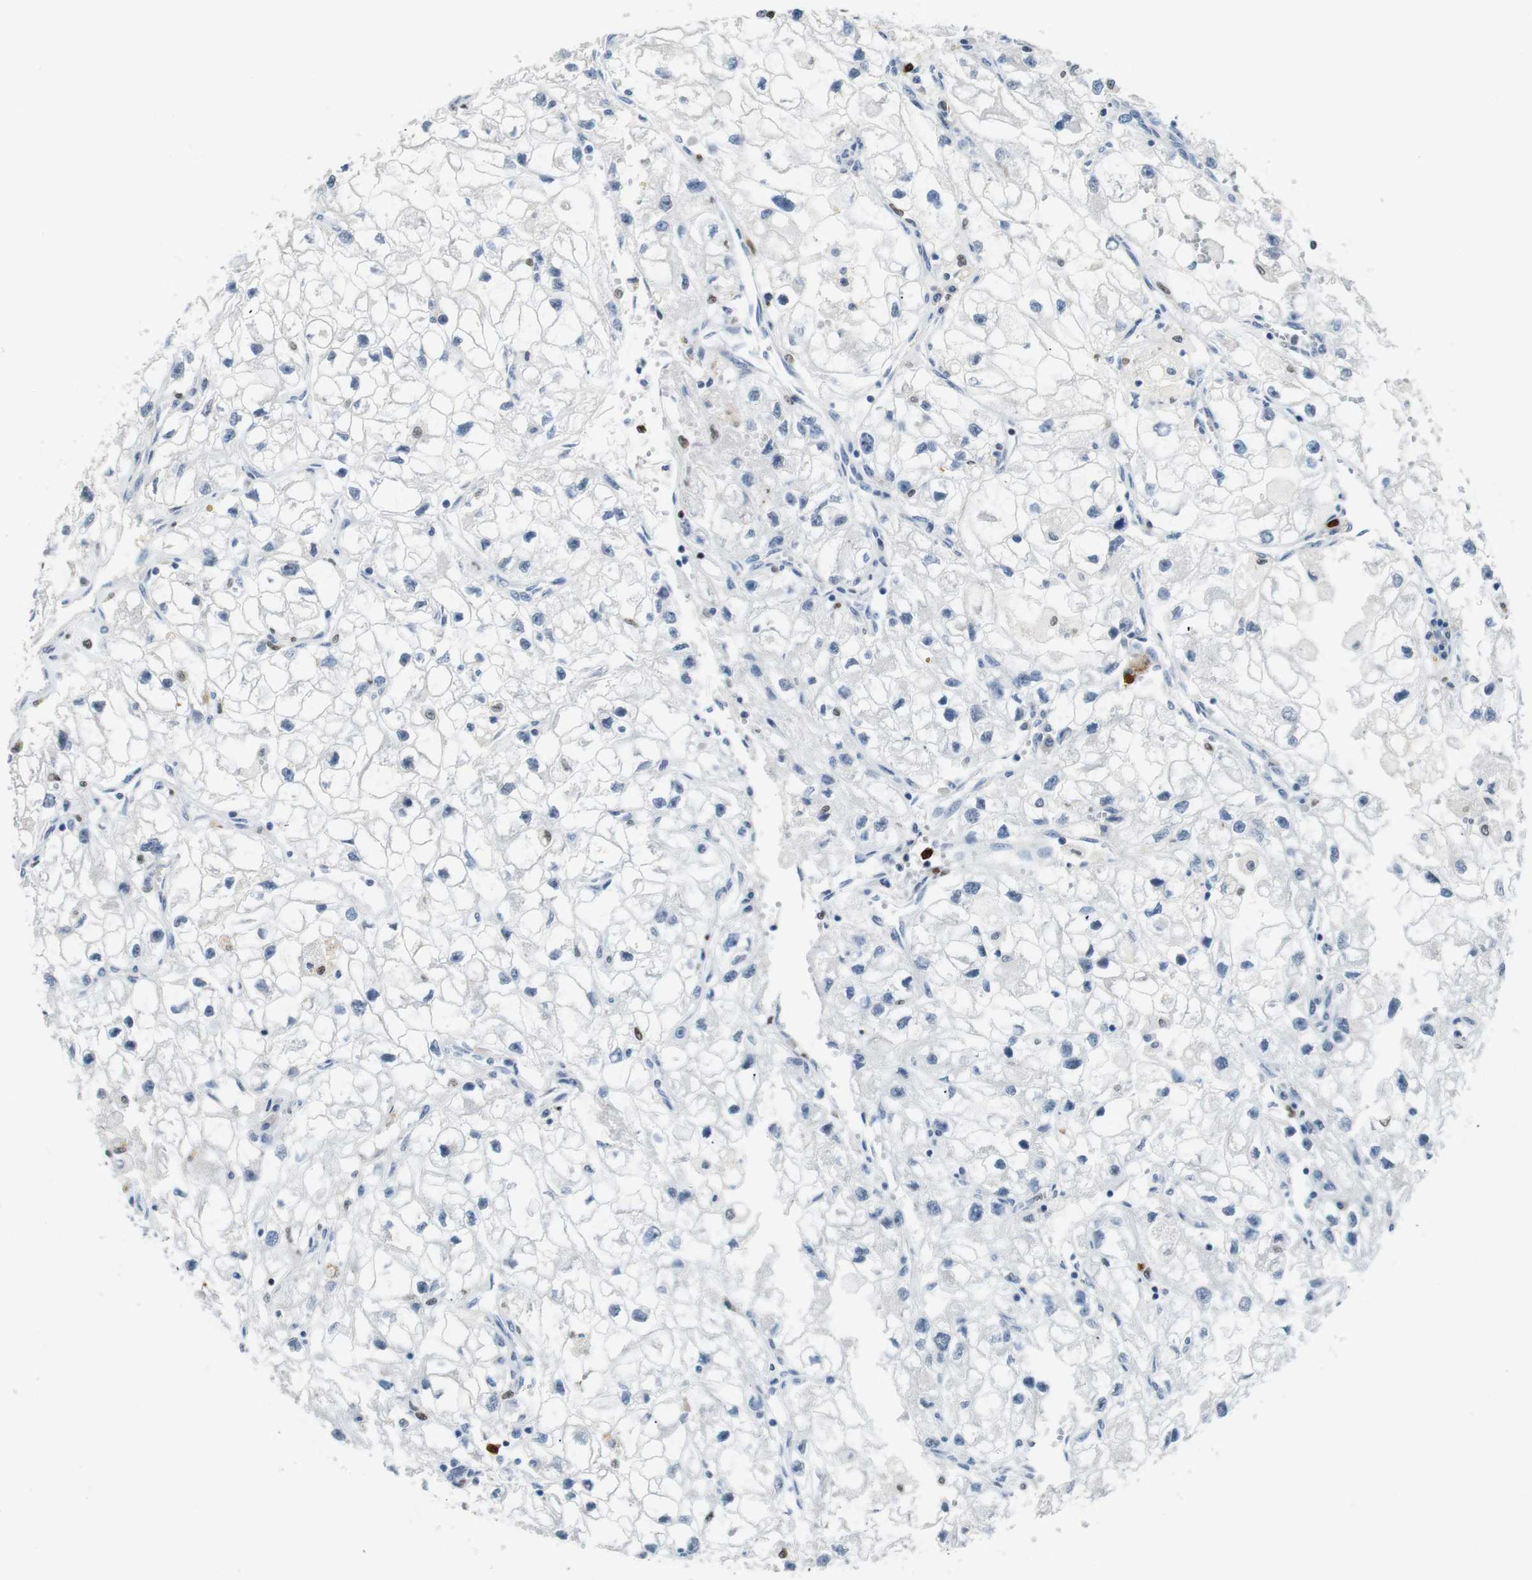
{"staining": {"intensity": "negative", "quantity": "none", "location": "none"}, "tissue": "renal cancer", "cell_type": "Tumor cells", "image_type": "cancer", "snomed": [{"axis": "morphology", "description": "Adenocarcinoma, NOS"}, {"axis": "topography", "description": "Kidney"}], "caption": "Tumor cells show no significant expression in renal cancer (adenocarcinoma).", "gene": "IRF8", "patient": {"sex": "female", "age": 70}}